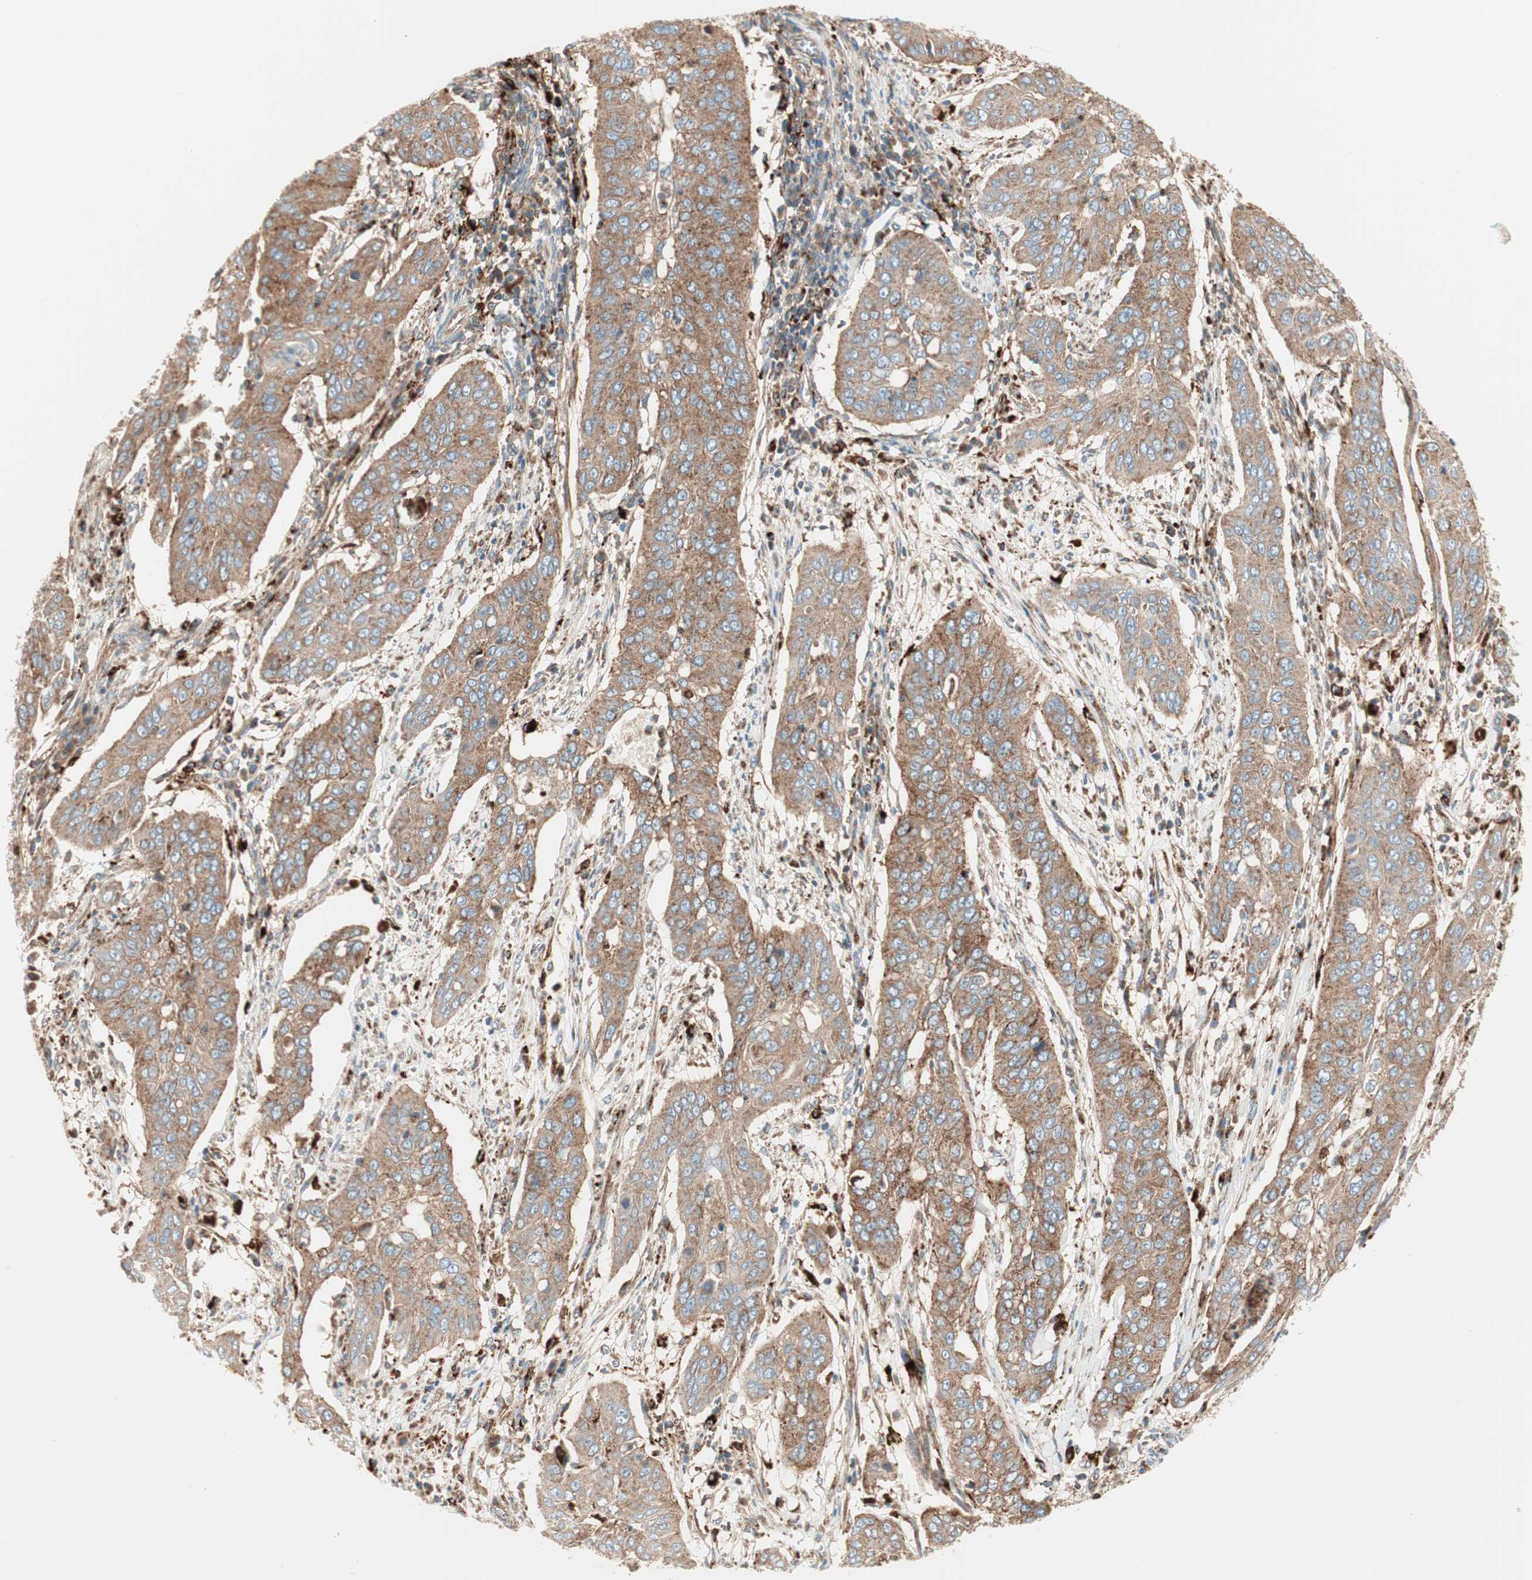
{"staining": {"intensity": "weak", "quantity": ">75%", "location": "cytoplasmic/membranous"}, "tissue": "cervical cancer", "cell_type": "Tumor cells", "image_type": "cancer", "snomed": [{"axis": "morphology", "description": "Squamous cell carcinoma, NOS"}, {"axis": "topography", "description": "Cervix"}], "caption": "This is a micrograph of immunohistochemistry staining of cervical cancer (squamous cell carcinoma), which shows weak positivity in the cytoplasmic/membranous of tumor cells.", "gene": "ATP6V1G1", "patient": {"sex": "female", "age": 39}}